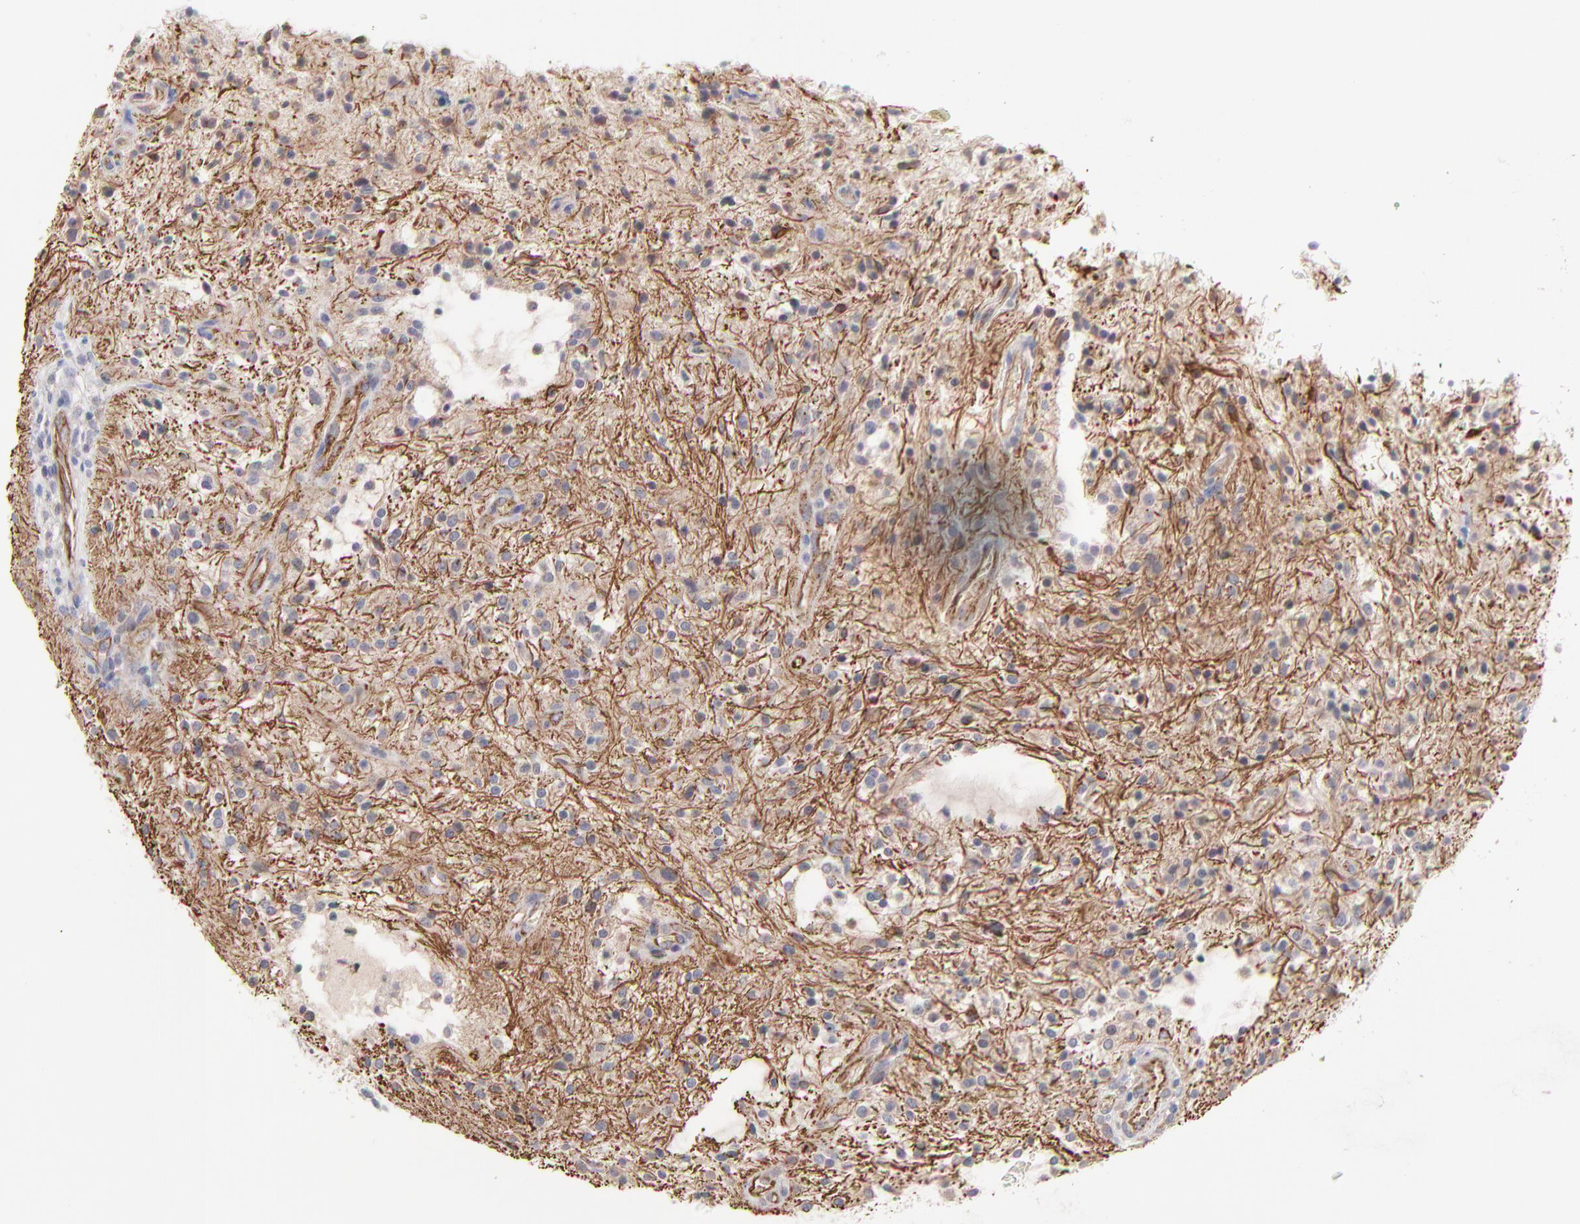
{"staining": {"intensity": "moderate", "quantity": ">75%", "location": "cytoplasmic/membranous"}, "tissue": "glioma", "cell_type": "Tumor cells", "image_type": "cancer", "snomed": [{"axis": "morphology", "description": "Glioma, malignant, NOS"}, {"axis": "topography", "description": "Cerebellum"}], "caption": "A photomicrograph showing moderate cytoplasmic/membranous positivity in about >75% of tumor cells in glioma (malignant), as visualized by brown immunohistochemical staining.", "gene": "COX8C", "patient": {"sex": "female", "age": 10}}